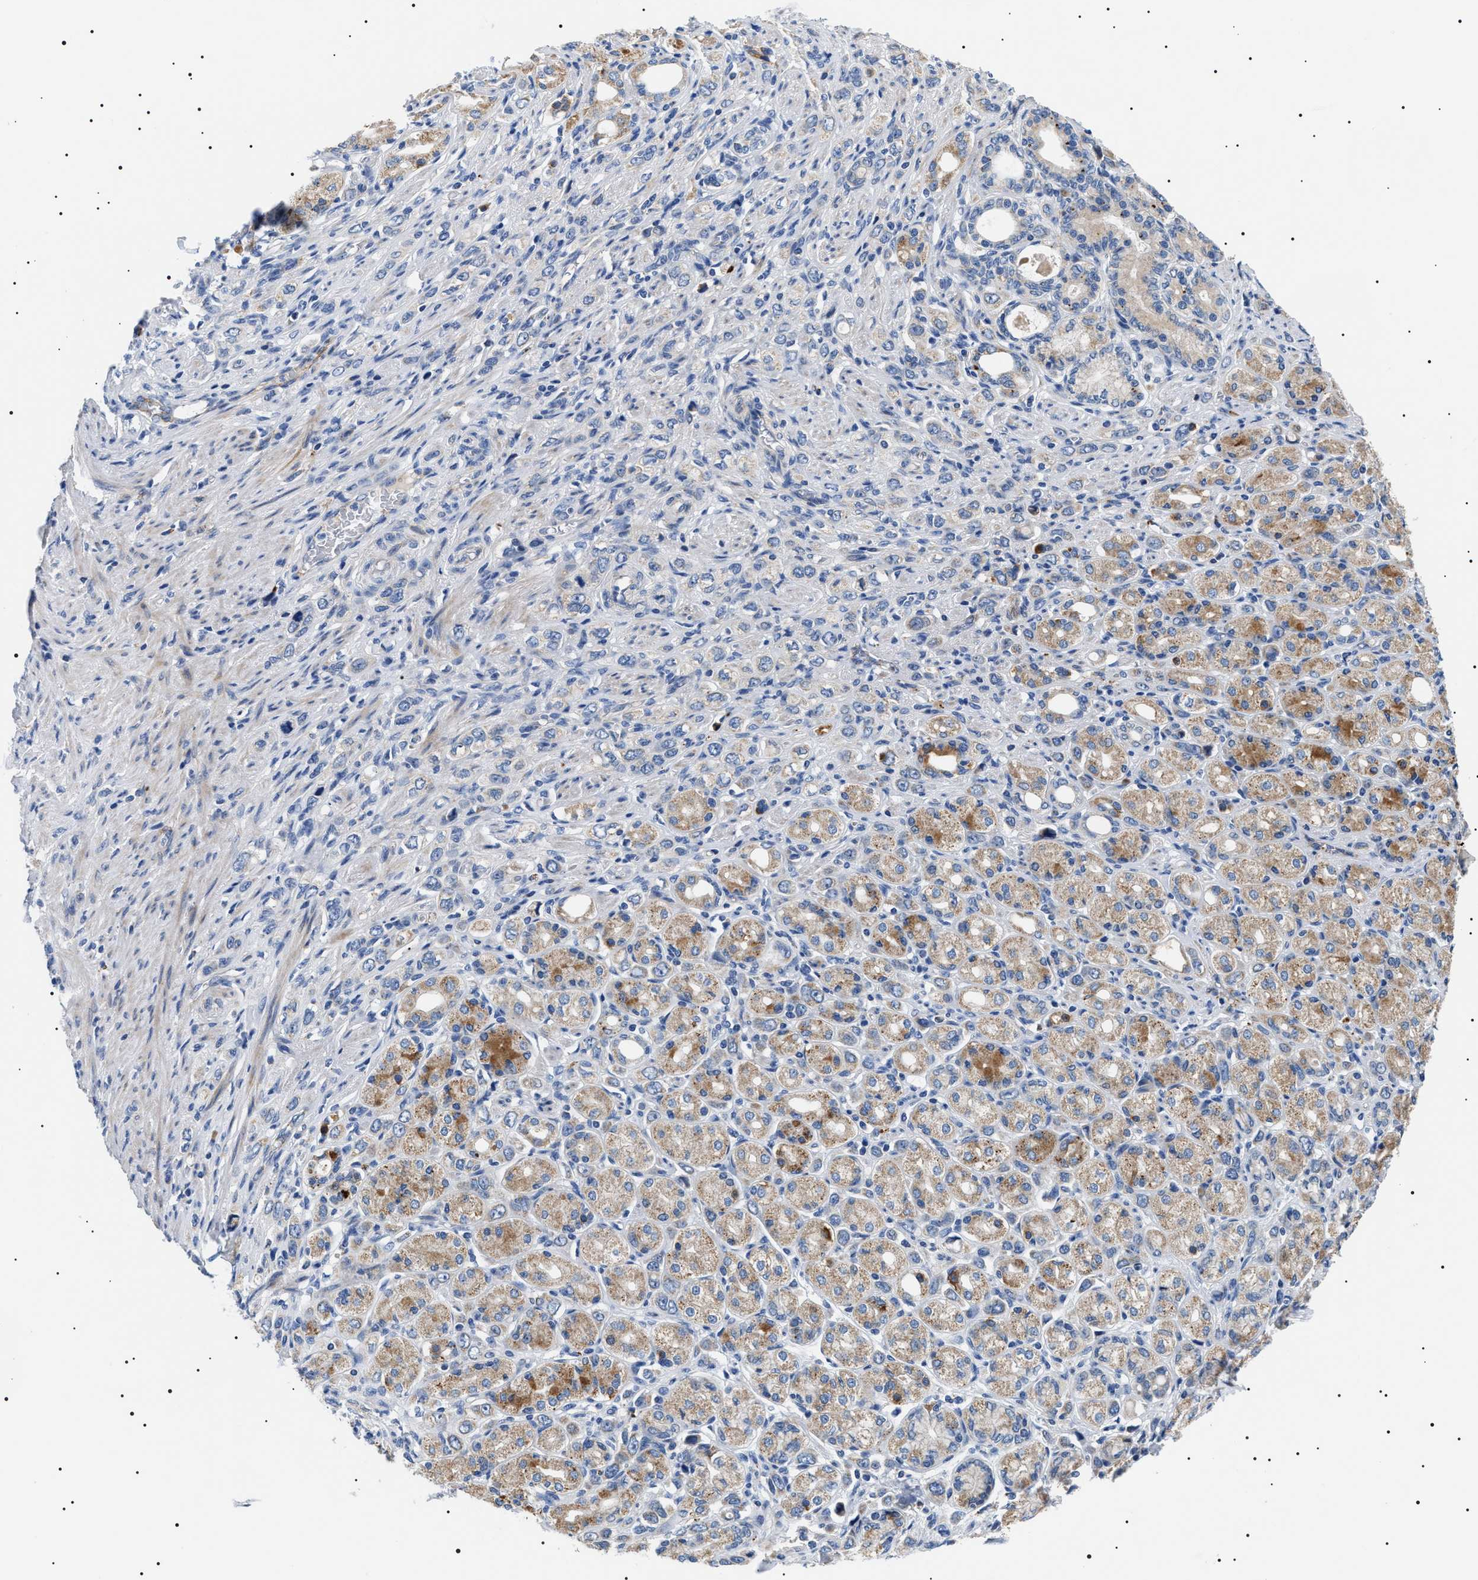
{"staining": {"intensity": "negative", "quantity": "none", "location": "none"}, "tissue": "stomach cancer", "cell_type": "Tumor cells", "image_type": "cancer", "snomed": [{"axis": "morphology", "description": "Adenocarcinoma, NOS"}, {"axis": "topography", "description": "Stomach"}], "caption": "Human stomach cancer stained for a protein using immunohistochemistry demonstrates no positivity in tumor cells.", "gene": "TMEM222", "patient": {"sex": "female", "age": 65}}